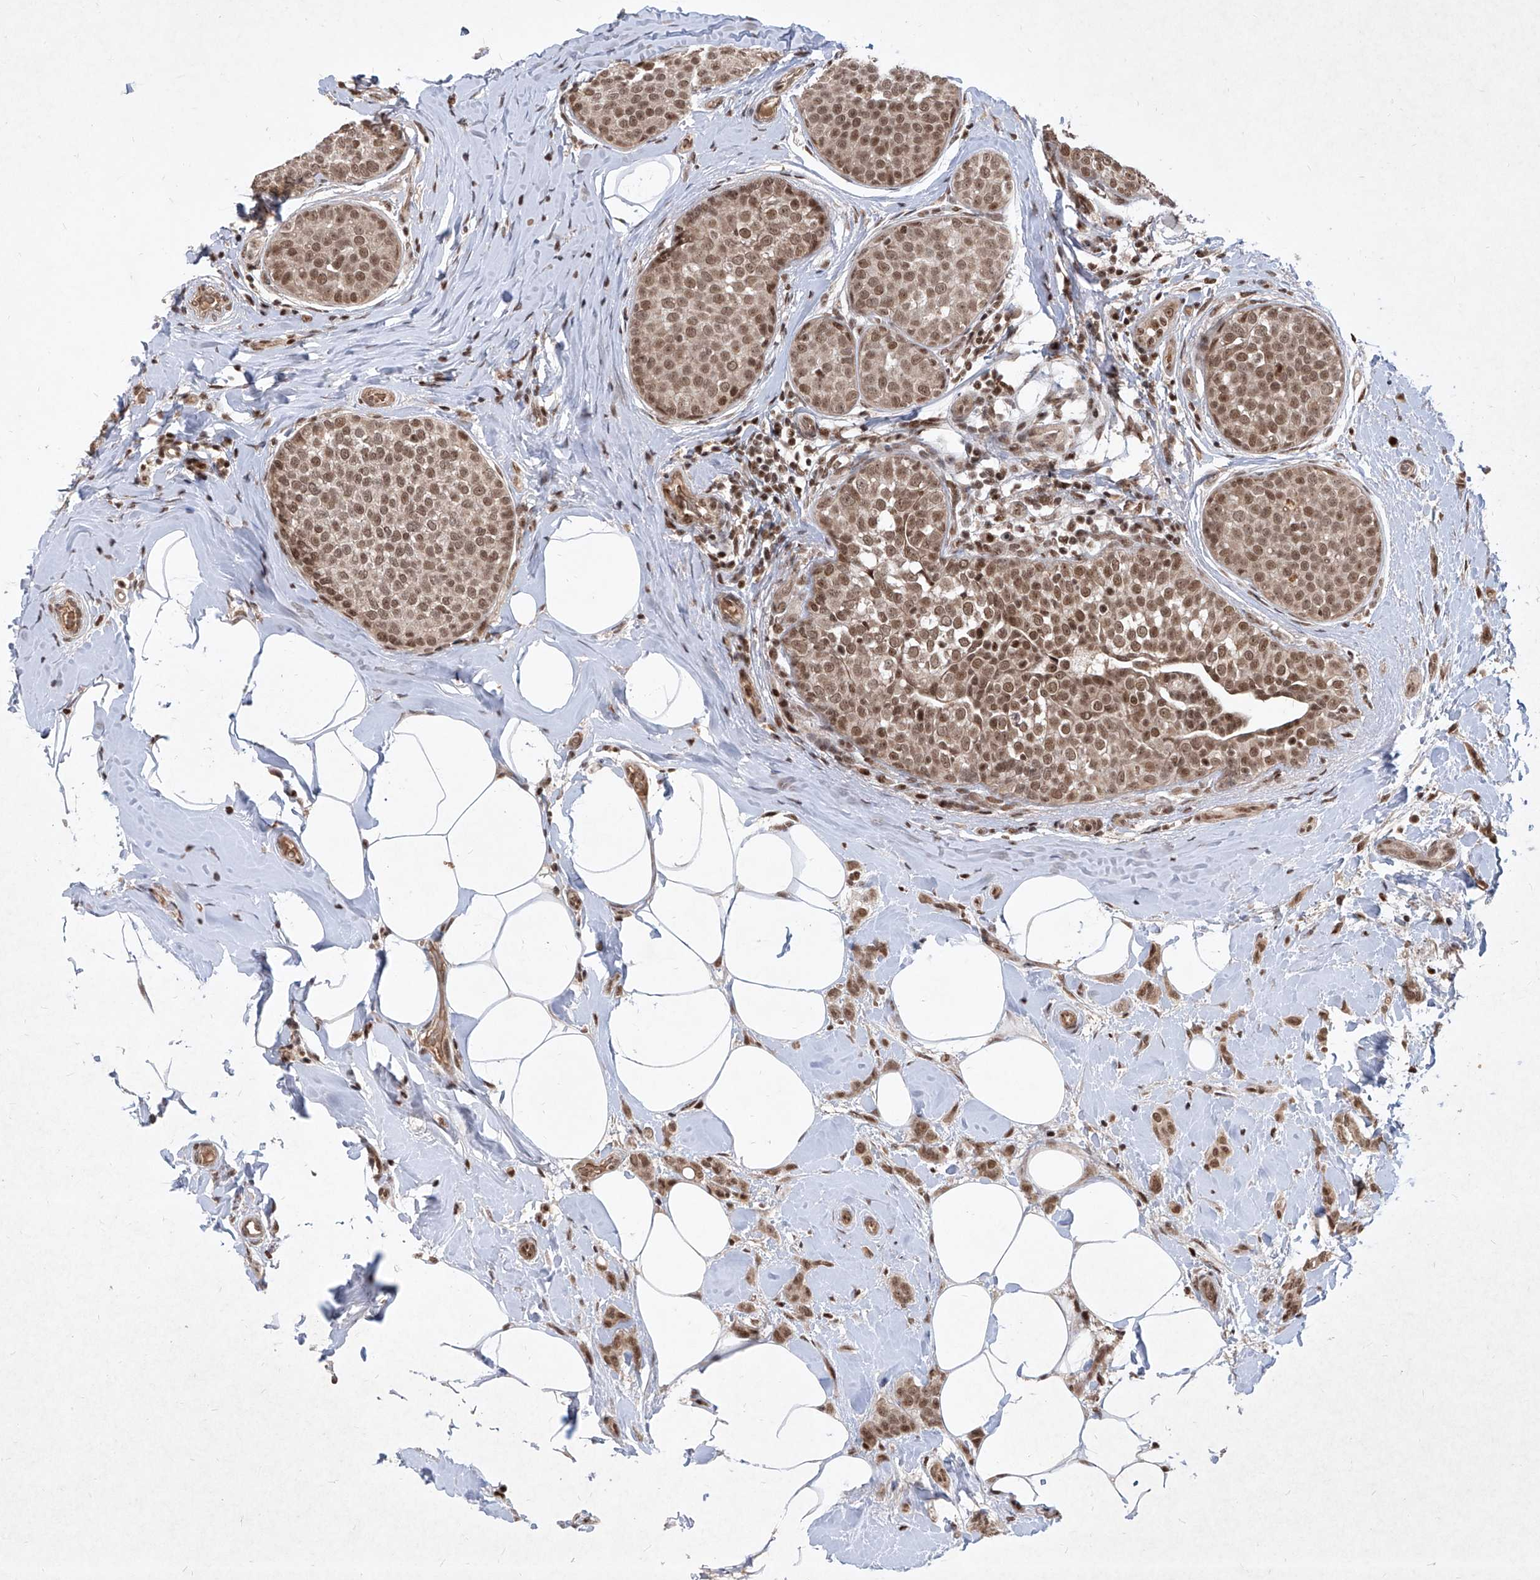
{"staining": {"intensity": "moderate", "quantity": ">75%", "location": "cytoplasmic/membranous,nuclear"}, "tissue": "breast cancer", "cell_type": "Tumor cells", "image_type": "cancer", "snomed": [{"axis": "morphology", "description": "Lobular carcinoma, in situ"}, {"axis": "morphology", "description": "Lobular carcinoma"}, {"axis": "topography", "description": "Breast"}], "caption": "The immunohistochemical stain highlights moderate cytoplasmic/membranous and nuclear expression in tumor cells of lobular carcinoma in situ (breast) tissue. (brown staining indicates protein expression, while blue staining denotes nuclei).", "gene": "IRF2", "patient": {"sex": "female", "age": 41}}